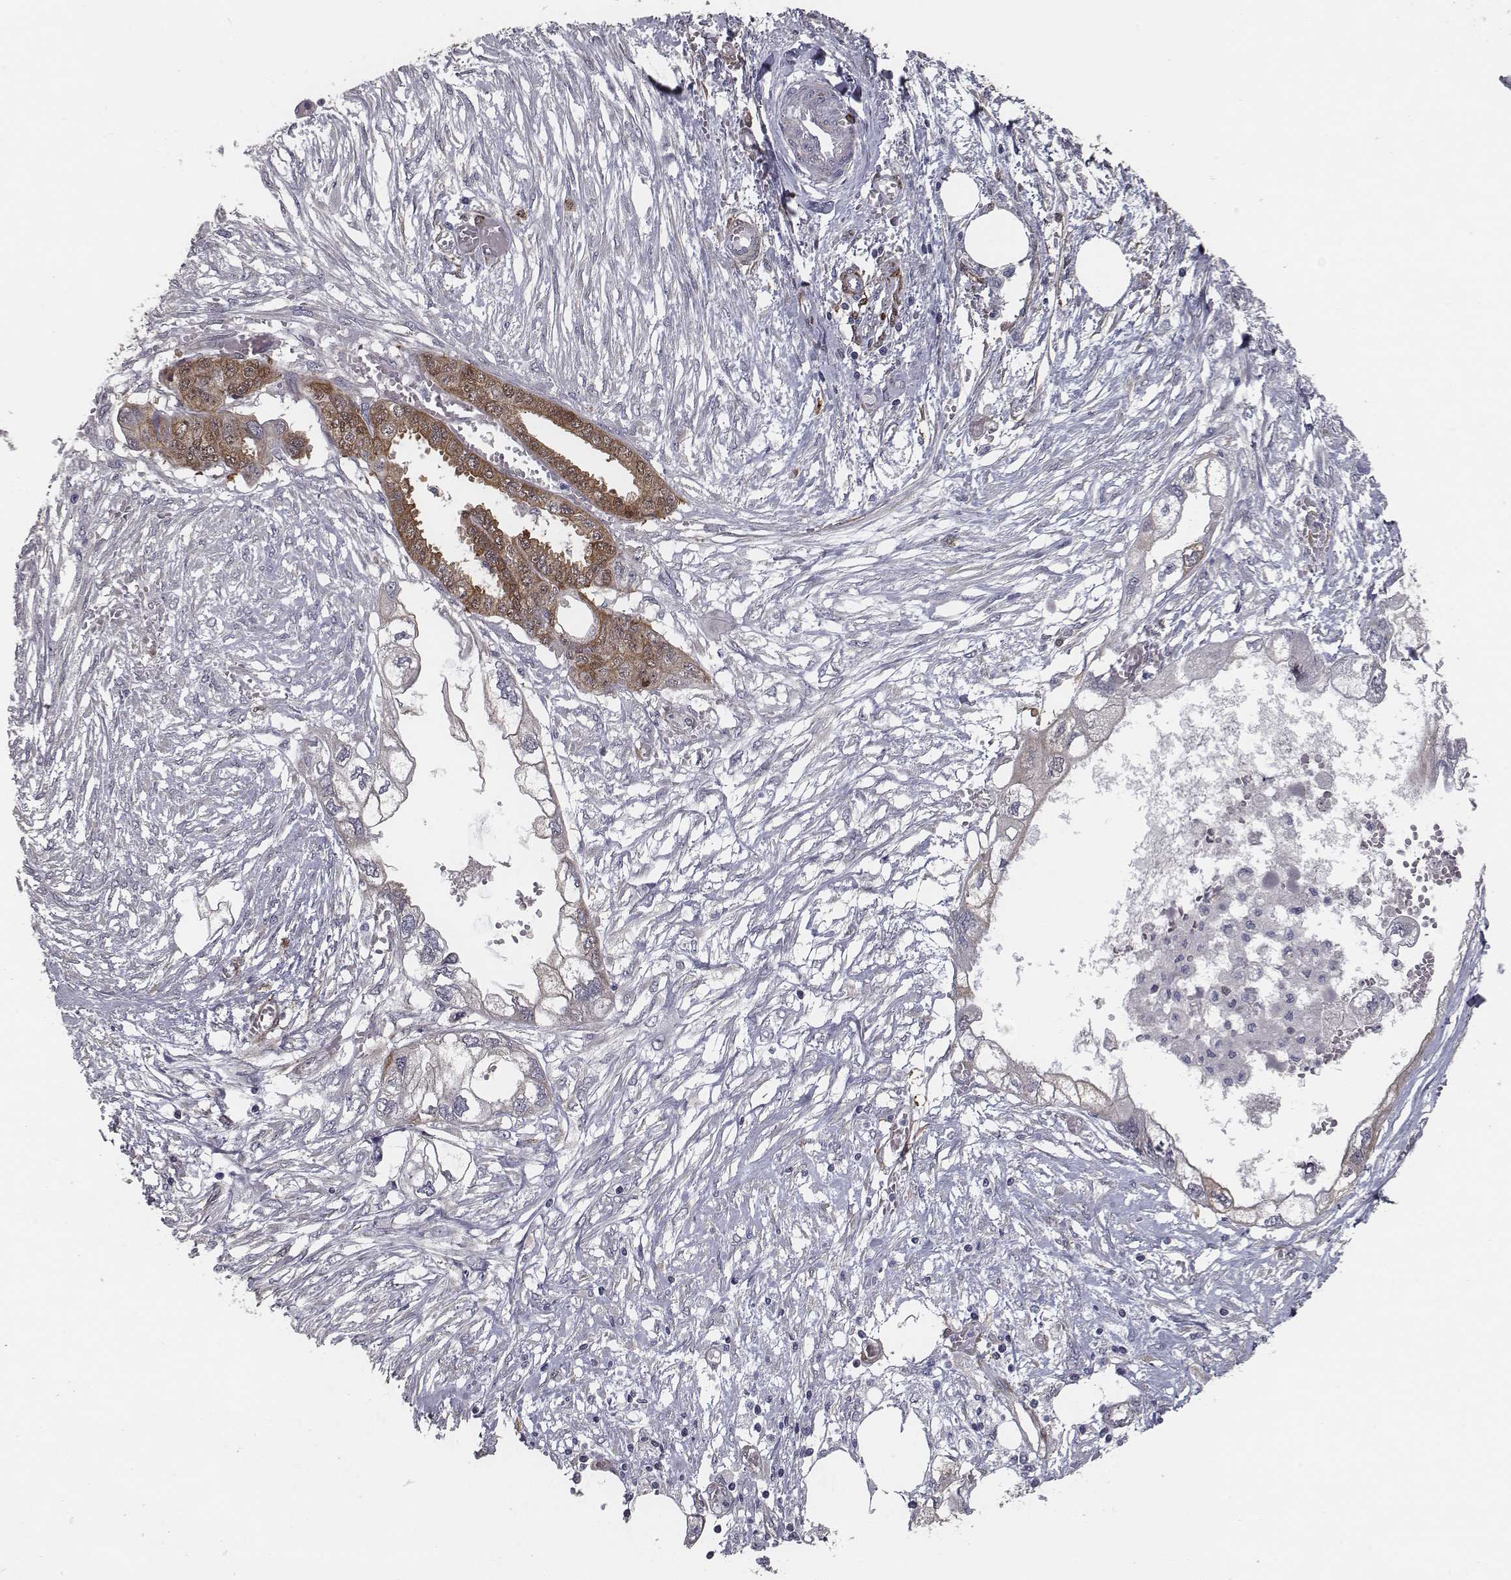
{"staining": {"intensity": "moderate", "quantity": ">75%", "location": "cytoplasmic/membranous"}, "tissue": "endometrial cancer", "cell_type": "Tumor cells", "image_type": "cancer", "snomed": [{"axis": "morphology", "description": "Adenocarcinoma, NOS"}, {"axis": "morphology", "description": "Adenocarcinoma, metastatic, NOS"}, {"axis": "topography", "description": "Adipose tissue"}, {"axis": "topography", "description": "Endometrium"}], "caption": "The histopathology image shows immunohistochemical staining of endometrial cancer. There is moderate cytoplasmic/membranous staining is seen in approximately >75% of tumor cells.", "gene": "ISYNA1", "patient": {"sex": "female", "age": 67}}